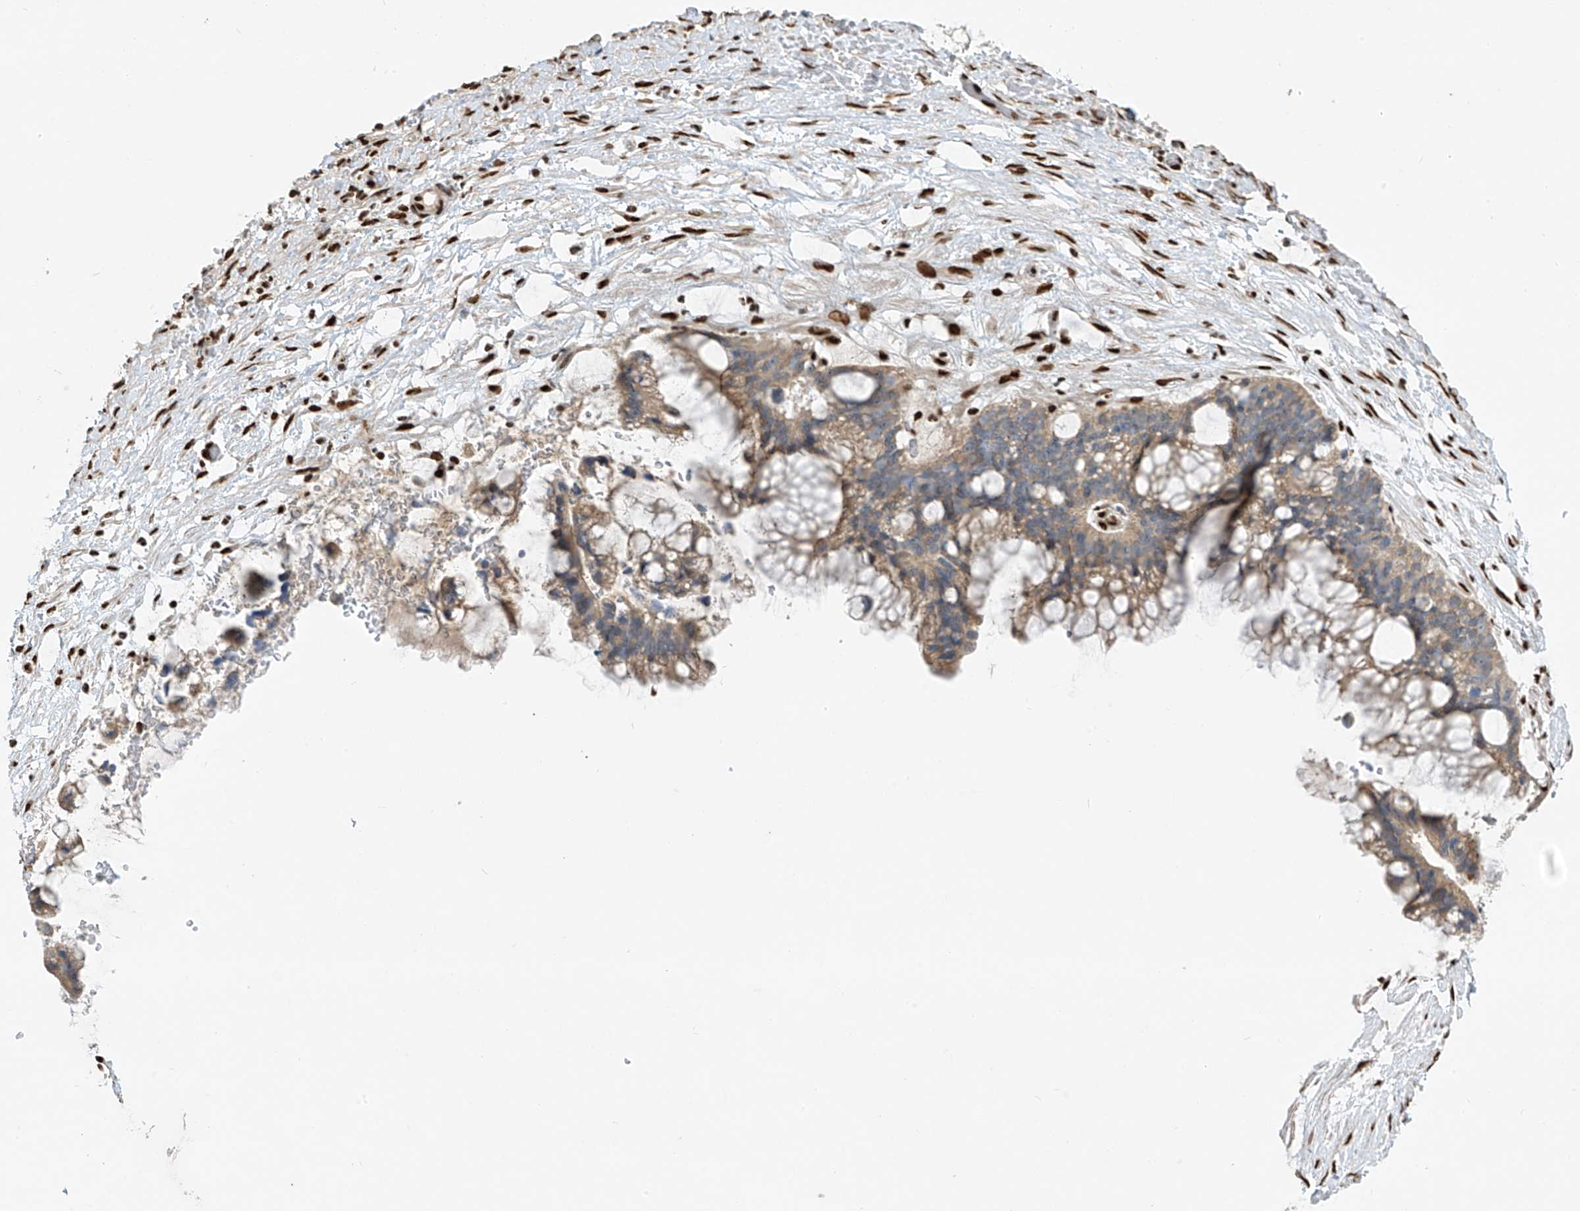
{"staining": {"intensity": "weak", "quantity": ">75%", "location": "cytoplasmic/membranous"}, "tissue": "ovarian cancer", "cell_type": "Tumor cells", "image_type": "cancer", "snomed": [{"axis": "morphology", "description": "Cystadenocarcinoma, mucinous, NOS"}, {"axis": "topography", "description": "Ovary"}], "caption": "Weak cytoplasmic/membranous expression for a protein is seen in approximately >75% of tumor cells of ovarian cancer (mucinous cystadenocarcinoma) using immunohistochemistry (IHC).", "gene": "PM20D2", "patient": {"sex": "female", "age": 37}}